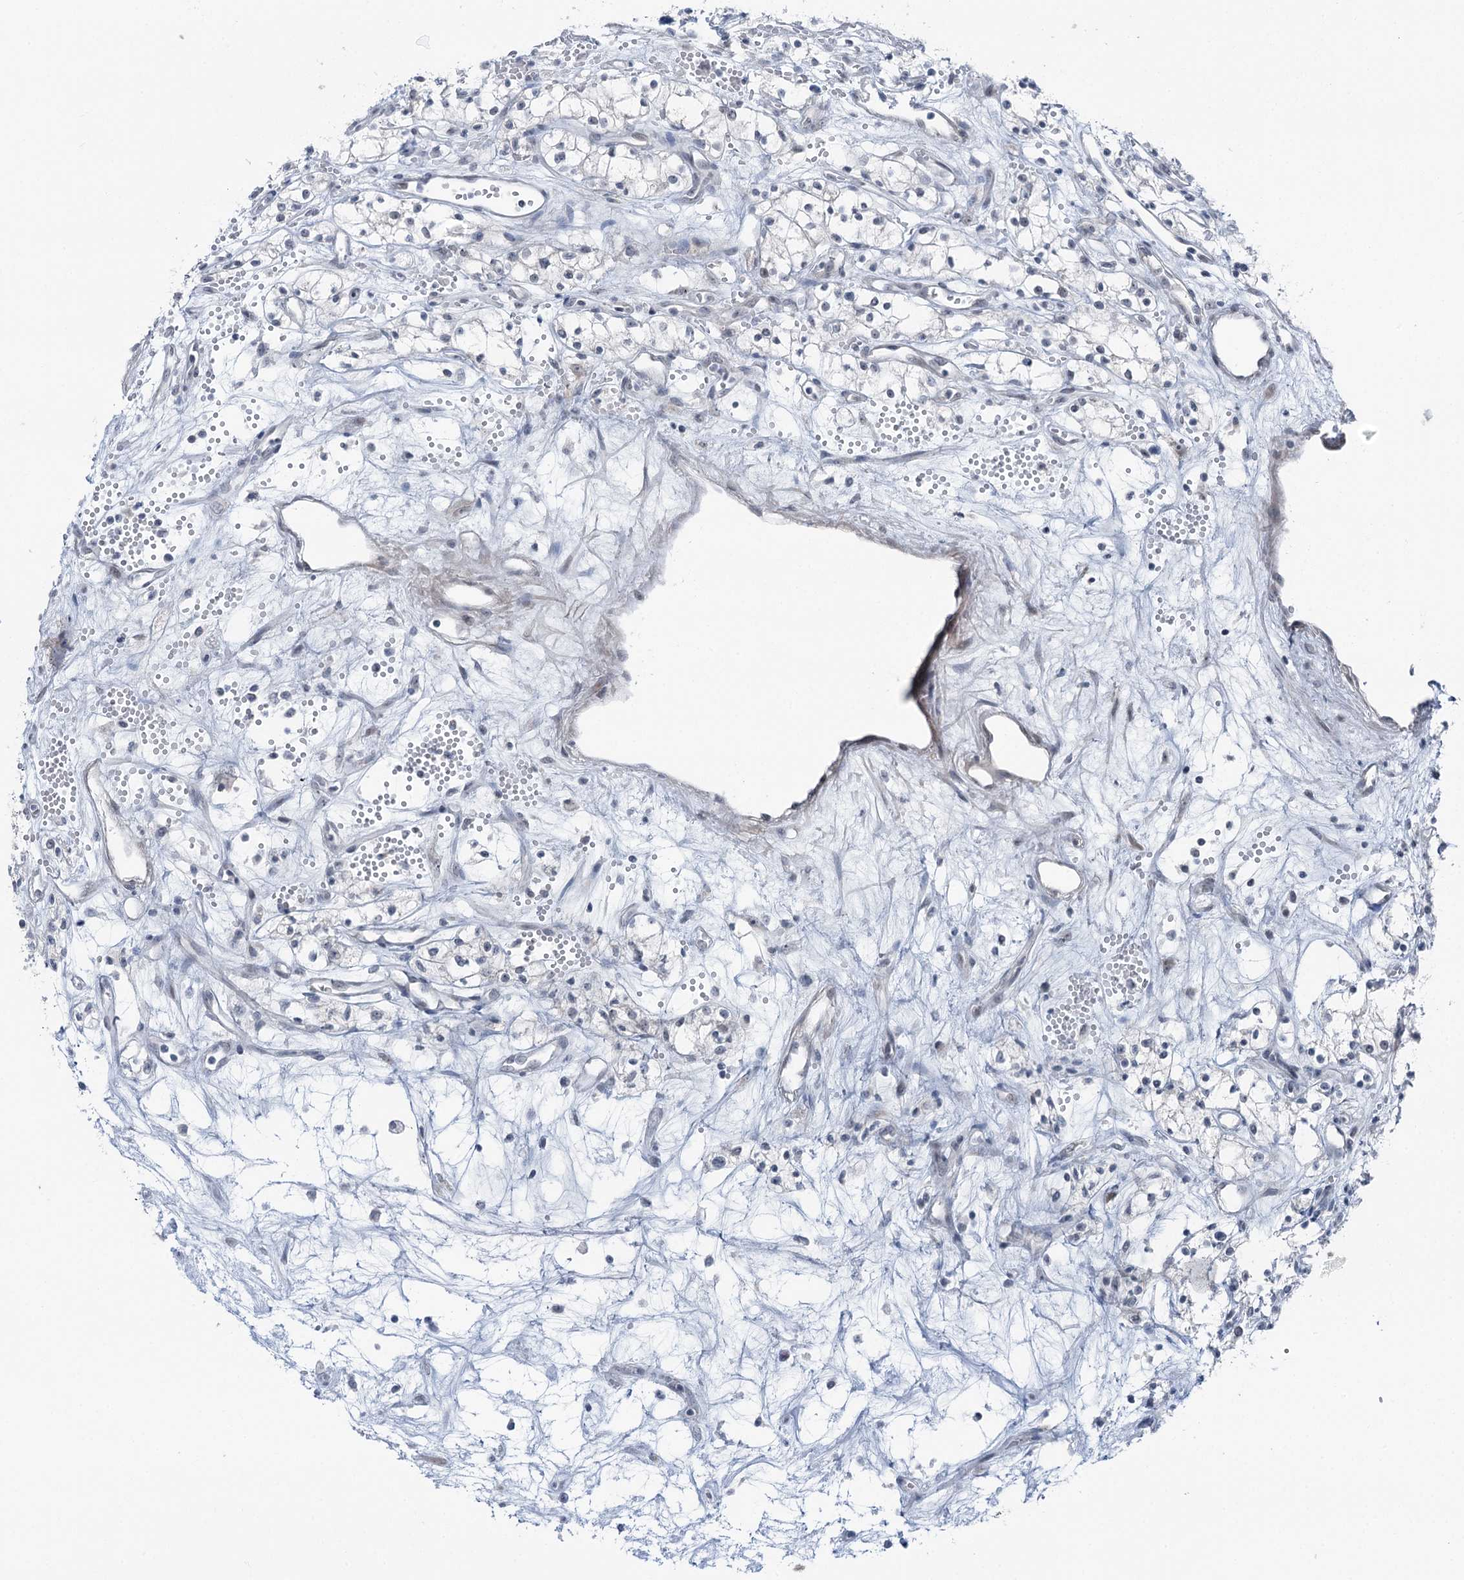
{"staining": {"intensity": "negative", "quantity": "none", "location": "none"}, "tissue": "renal cancer", "cell_type": "Tumor cells", "image_type": "cancer", "snomed": [{"axis": "morphology", "description": "Adenocarcinoma, NOS"}, {"axis": "topography", "description": "Kidney"}], "caption": "A histopathology image of human renal adenocarcinoma is negative for staining in tumor cells.", "gene": "STEEP1", "patient": {"sex": "male", "age": 59}}